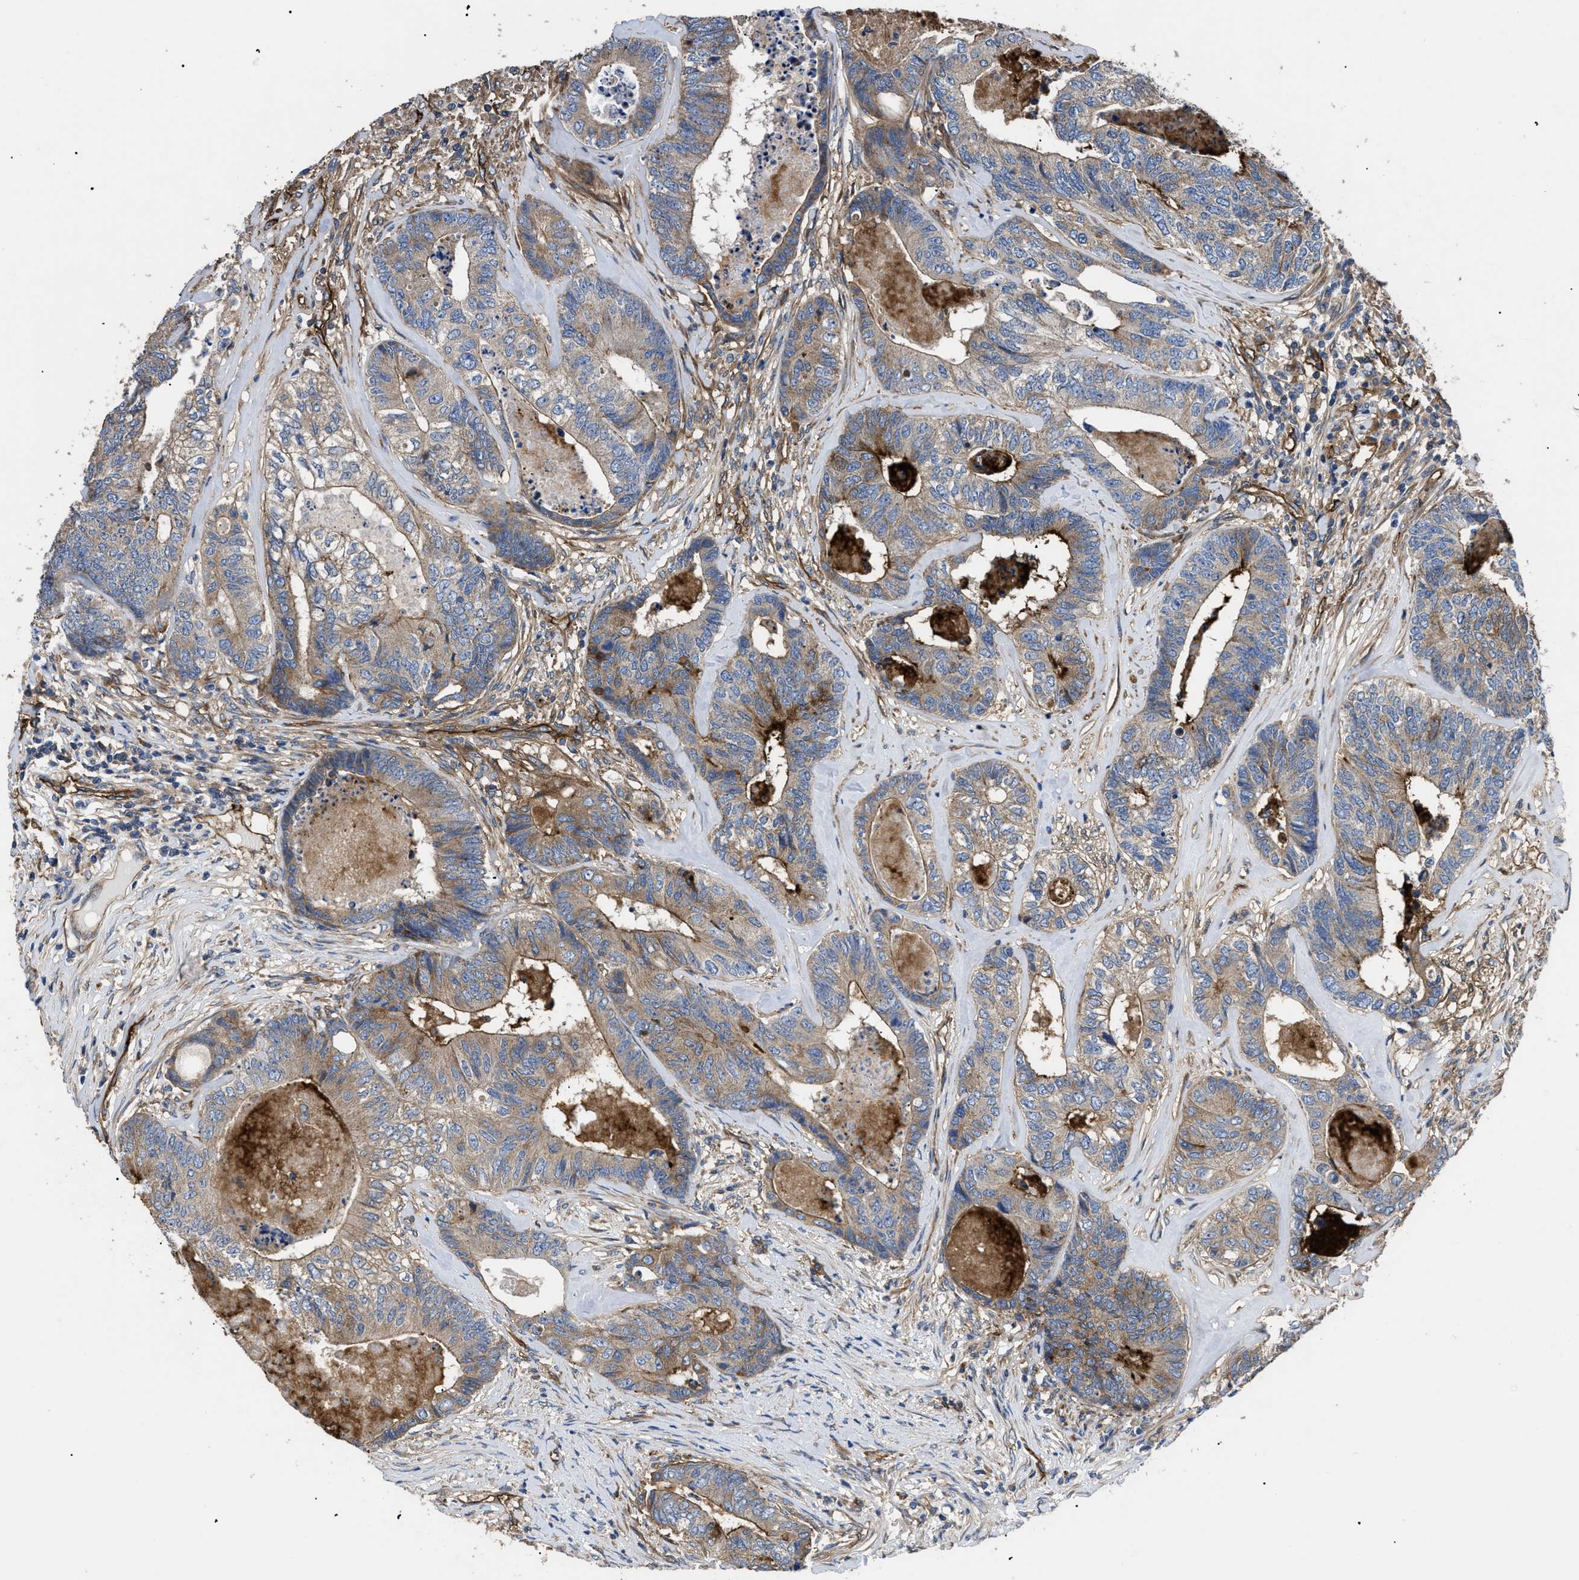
{"staining": {"intensity": "moderate", "quantity": ">75%", "location": "cytoplasmic/membranous"}, "tissue": "colorectal cancer", "cell_type": "Tumor cells", "image_type": "cancer", "snomed": [{"axis": "morphology", "description": "Adenocarcinoma, NOS"}, {"axis": "topography", "description": "Colon"}], "caption": "Human colorectal adenocarcinoma stained for a protein (brown) reveals moderate cytoplasmic/membranous positive positivity in about >75% of tumor cells.", "gene": "NT5E", "patient": {"sex": "female", "age": 67}}